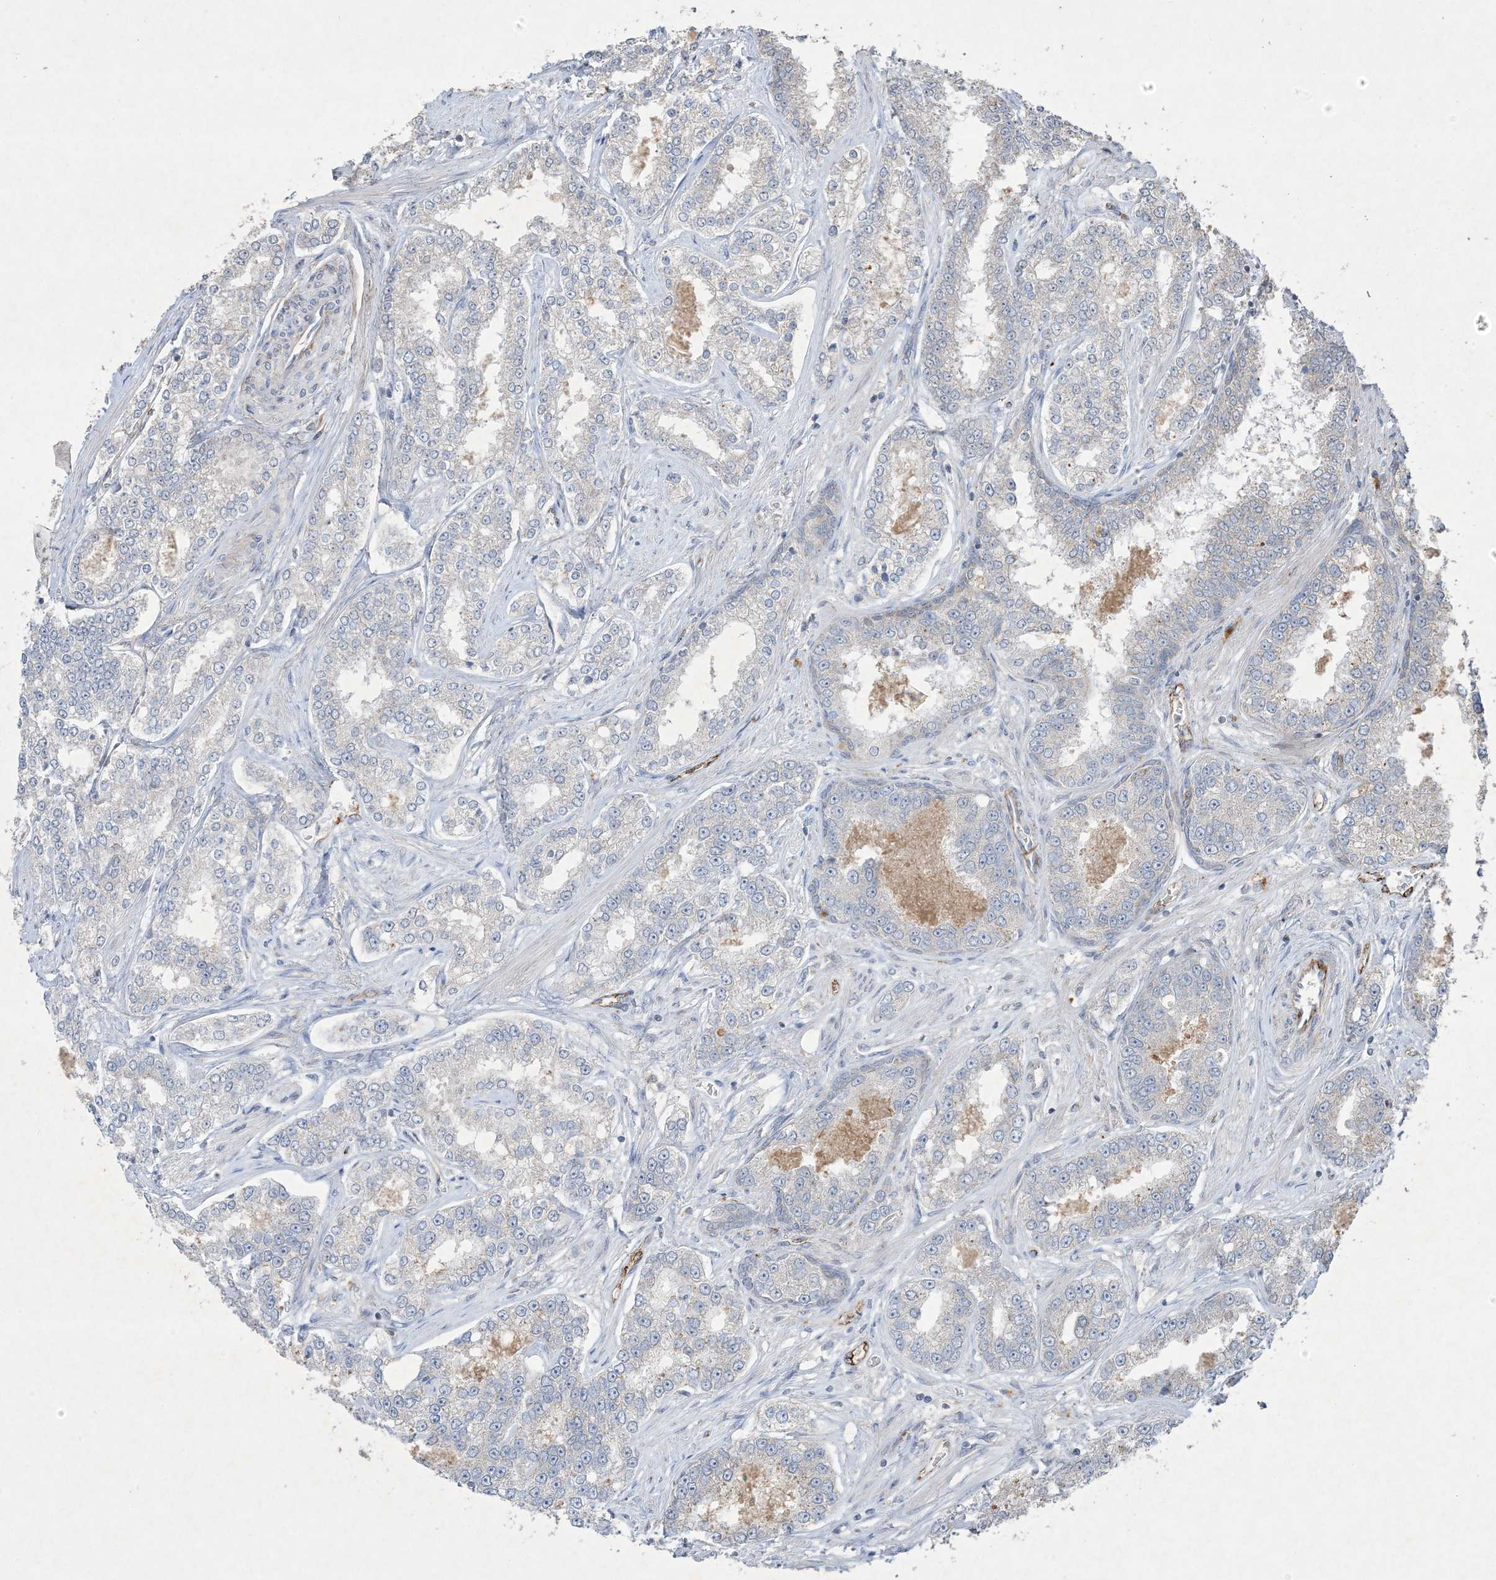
{"staining": {"intensity": "negative", "quantity": "none", "location": "none"}, "tissue": "prostate cancer", "cell_type": "Tumor cells", "image_type": "cancer", "snomed": [{"axis": "morphology", "description": "Normal tissue, NOS"}, {"axis": "morphology", "description": "Adenocarcinoma, High grade"}, {"axis": "topography", "description": "Prostate"}], "caption": "DAB immunohistochemical staining of human prostate cancer shows no significant expression in tumor cells.", "gene": "PRSS36", "patient": {"sex": "male", "age": 83}}